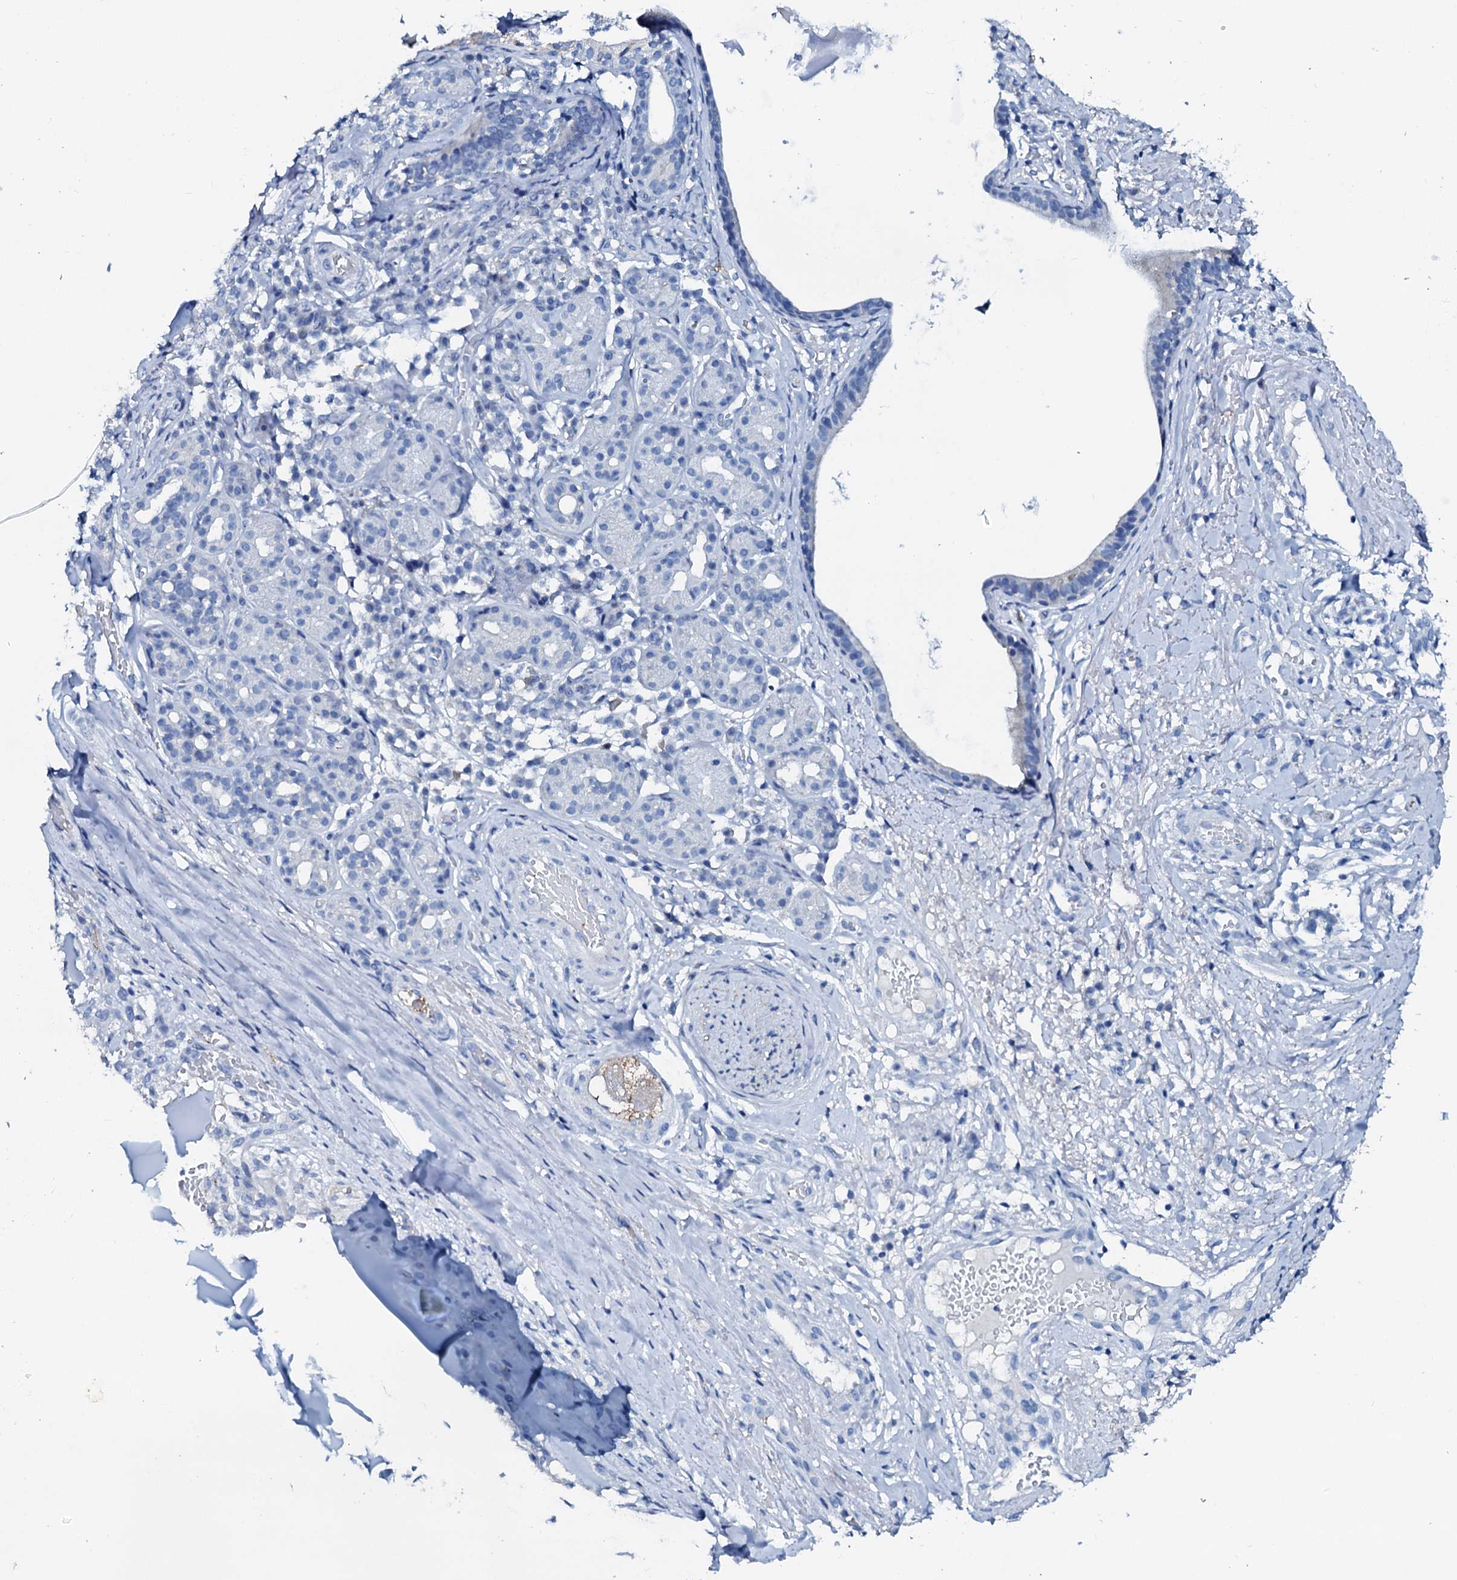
{"staining": {"intensity": "negative", "quantity": "none", "location": "none"}, "tissue": "adipose tissue", "cell_type": "Adipocytes", "image_type": "normal", "snomed": [{"axis": "morphology", "description": "Normal tissue, NOS"}, {"axis": "morphology", "description": "Basal cell carcinoma"}, {"axis": "topography", "description": "Cartilage tissue"}, {"axis": "topography", "description": "Nasopharynx"}, {"axis": "topography", "description": "Oral tissue"}], "caption": "Immunohistochemistry (IHC) image of benign human adipose tissue stained for a protein (brown), which shows no staining in adipocytes.", "gene": "AMER2", "patient": {"sex": "female", "age": 77}}